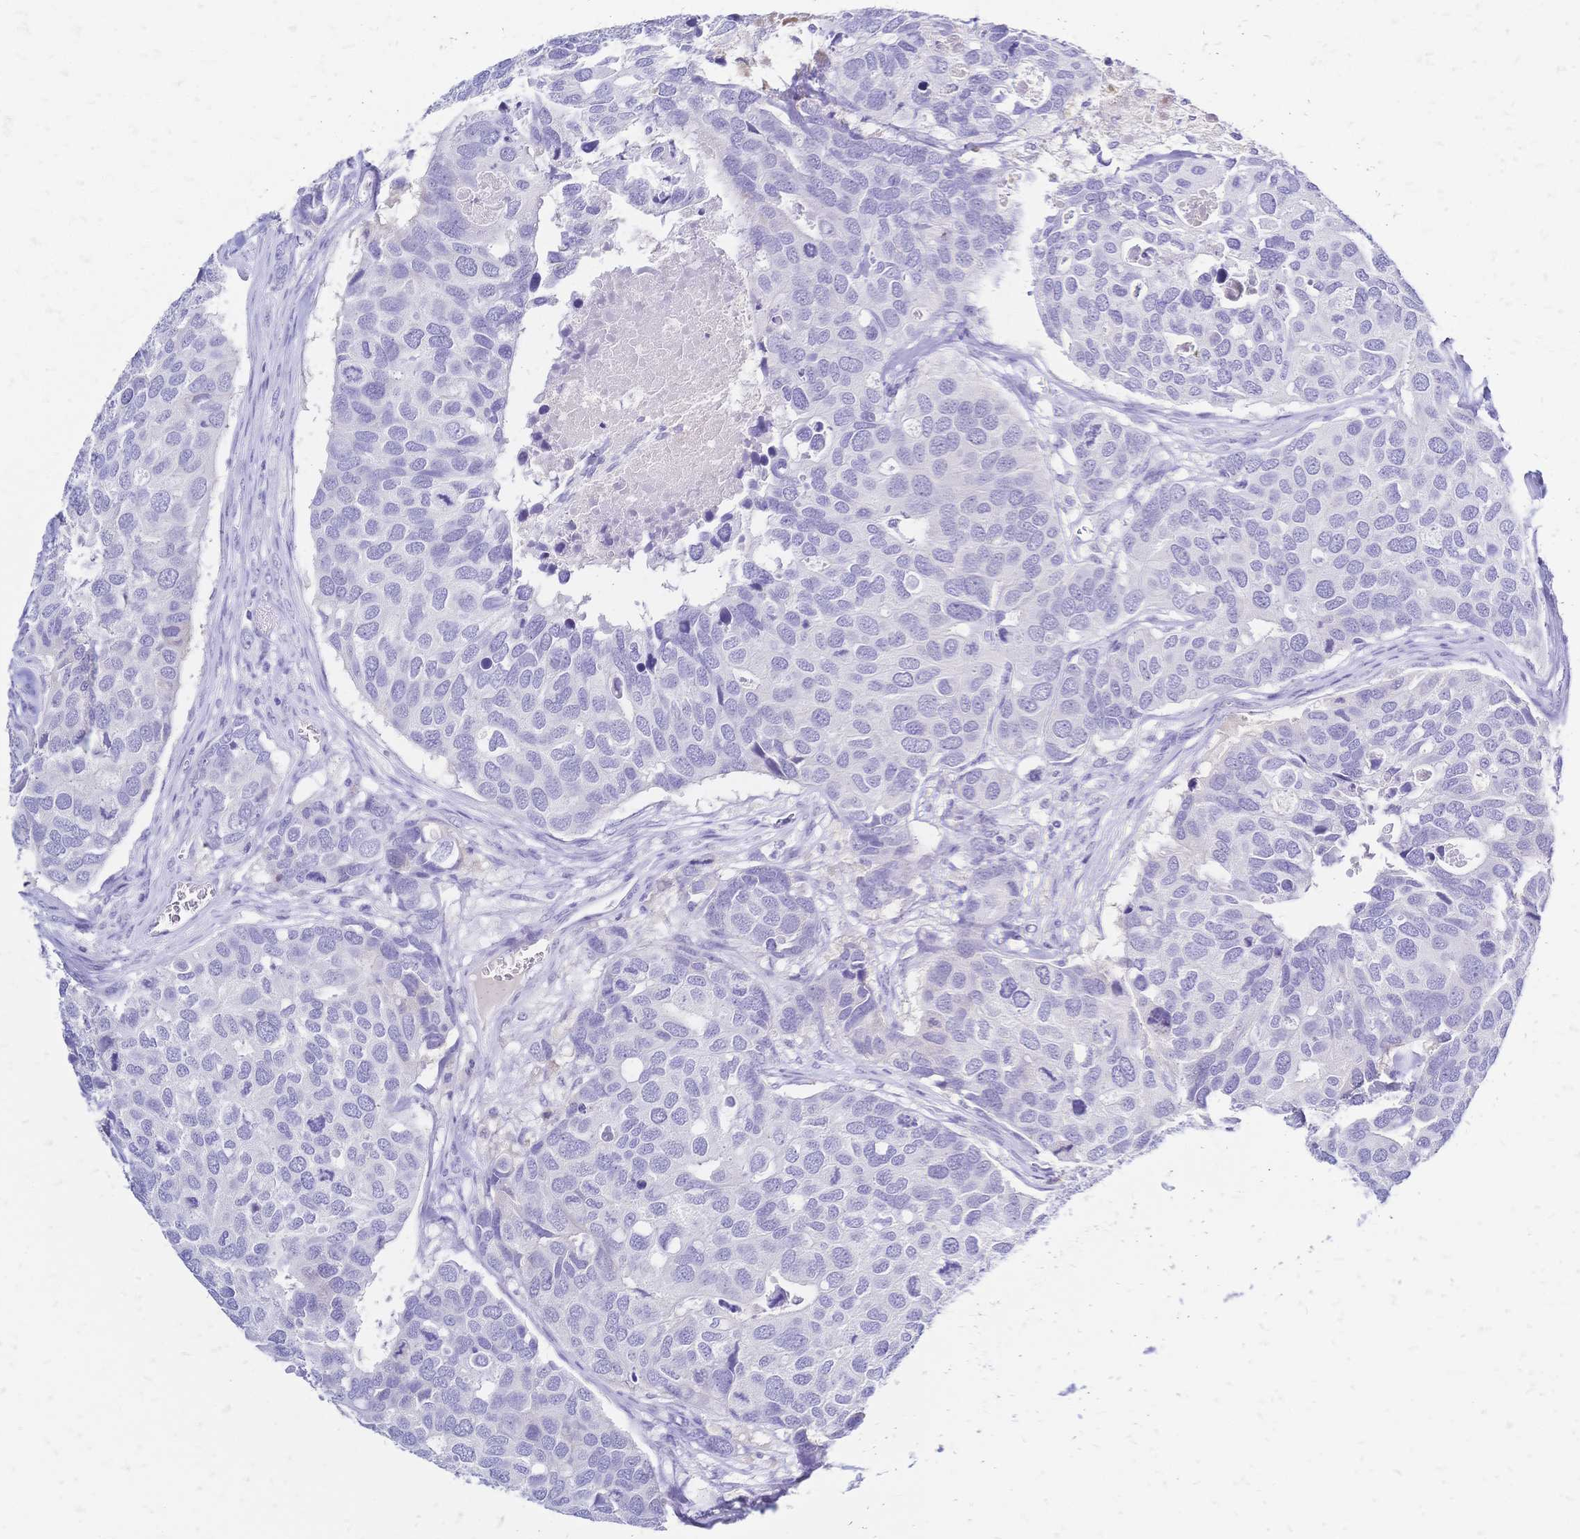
{"staining": {"intensity": "negative", "quantity": "none", "location": "none"}, "tissue": "breast cancer", "cell_type": "Tumor cells", "image_type": "cancer", "snomed": [{"axis": "morphology", "description": "Duct carcinoma"}, {"axis": "topography", "description": "Breast"}], "caption": "High power microscopy photomicrograph of an IHC histopathology image of breast cancer (intraductal carcinoma), revealing no significant staining in tumor cells. Nuclei are stained in blue.", "gene": "FA2H", "patient": {"sex": "female", "age": 83}}